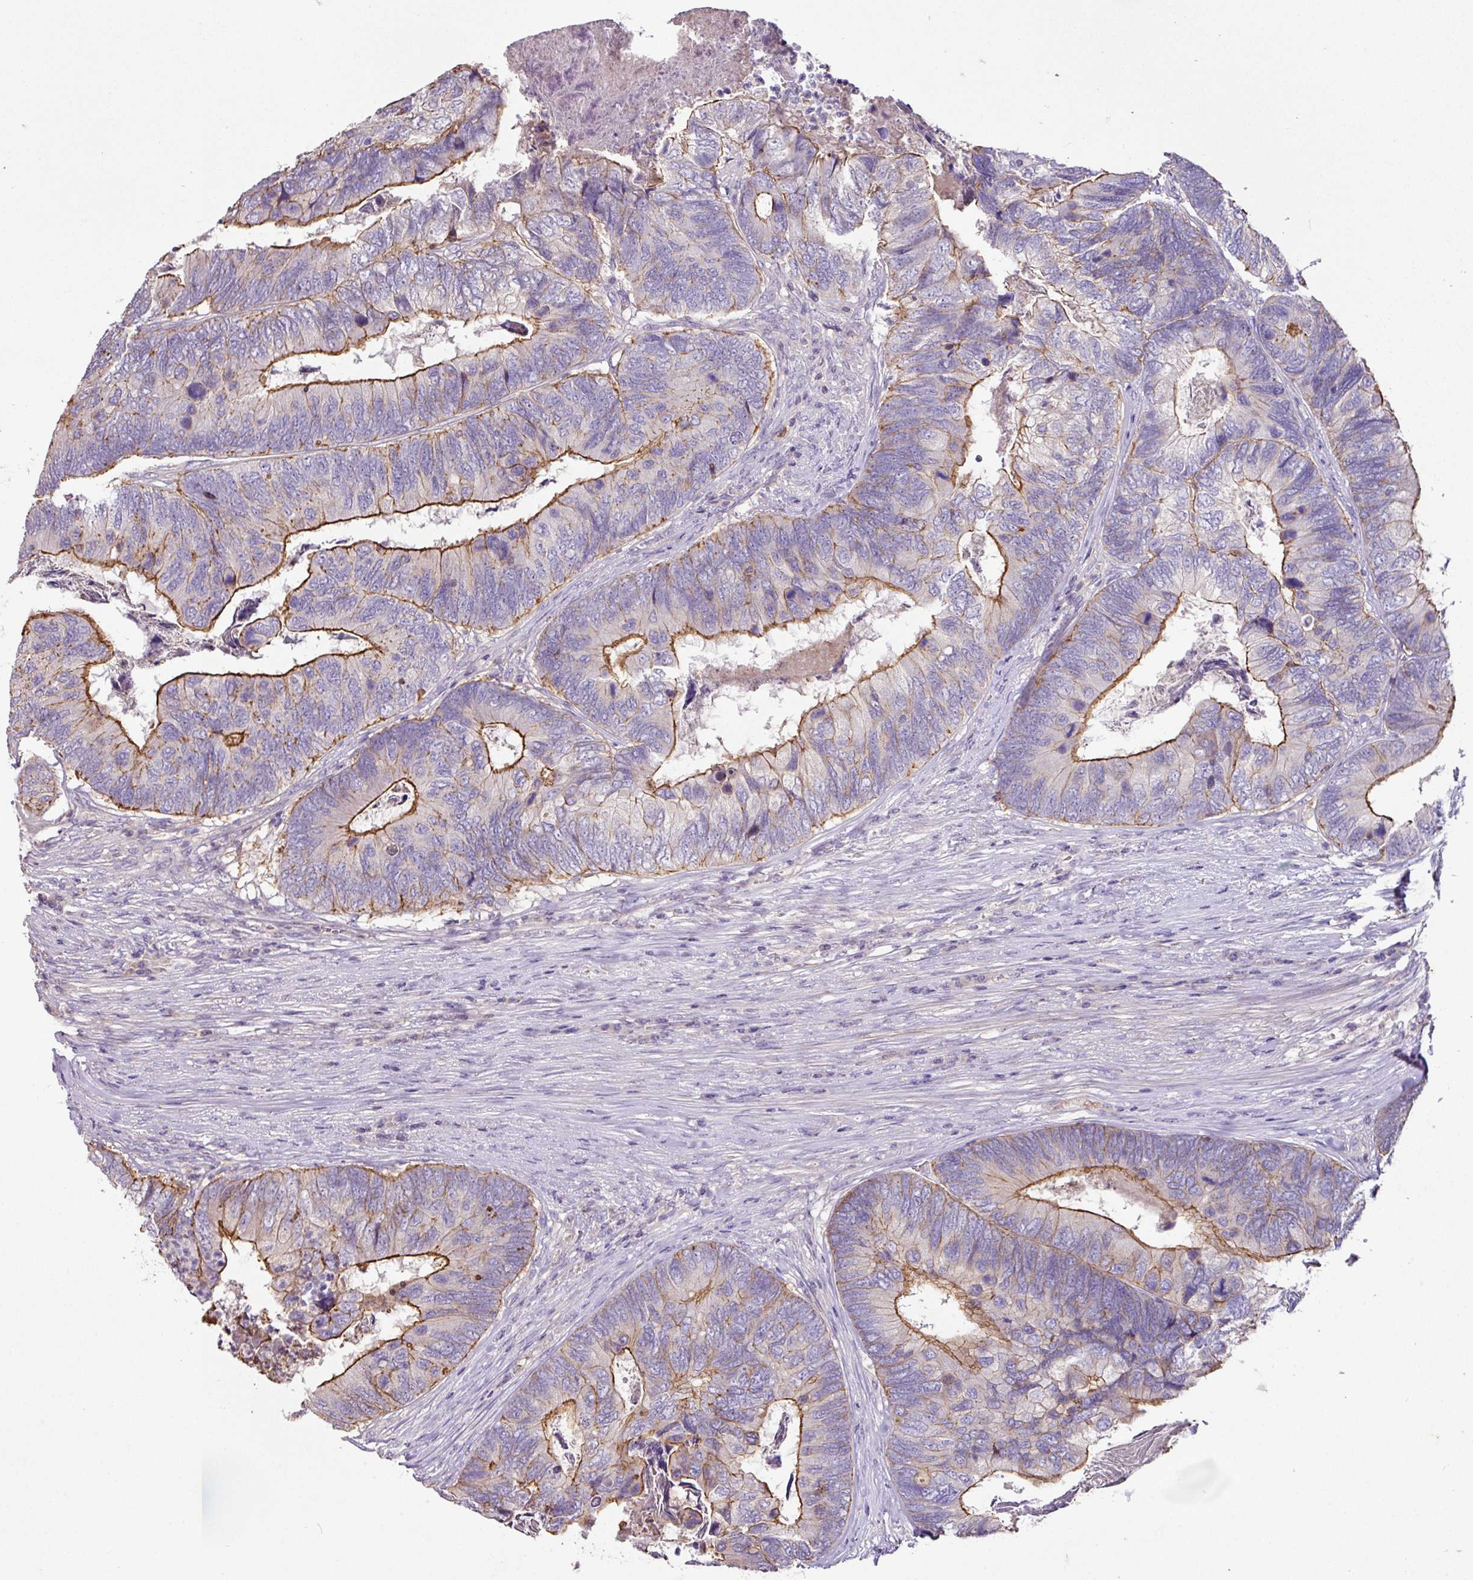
{"staining": {"intensity": "moderate", "quantity": "25%-75%", "location": "cytoplasmic/membranous"}, "tissue": "colorectal cancer", "cell_type": "Tumor cells", "image_type": "cancer", "snomed": [{"axis": "morphology", "description": "Adenocarcinoma, NOS"}, {"axis": "topography", "description": "Colon"}], "caption": "DAB immunohistochemical staining of colorectal cancer shows moderate cytoplasmic/membranous protein expression in approximately 25%-75% of tumor cells. (DAB (3,3'-diaminobenzidine) IHC with brightfield microscopy, high magnification).", "gene": "AGR3", "patient": {"sex": "female", "age": 67}}